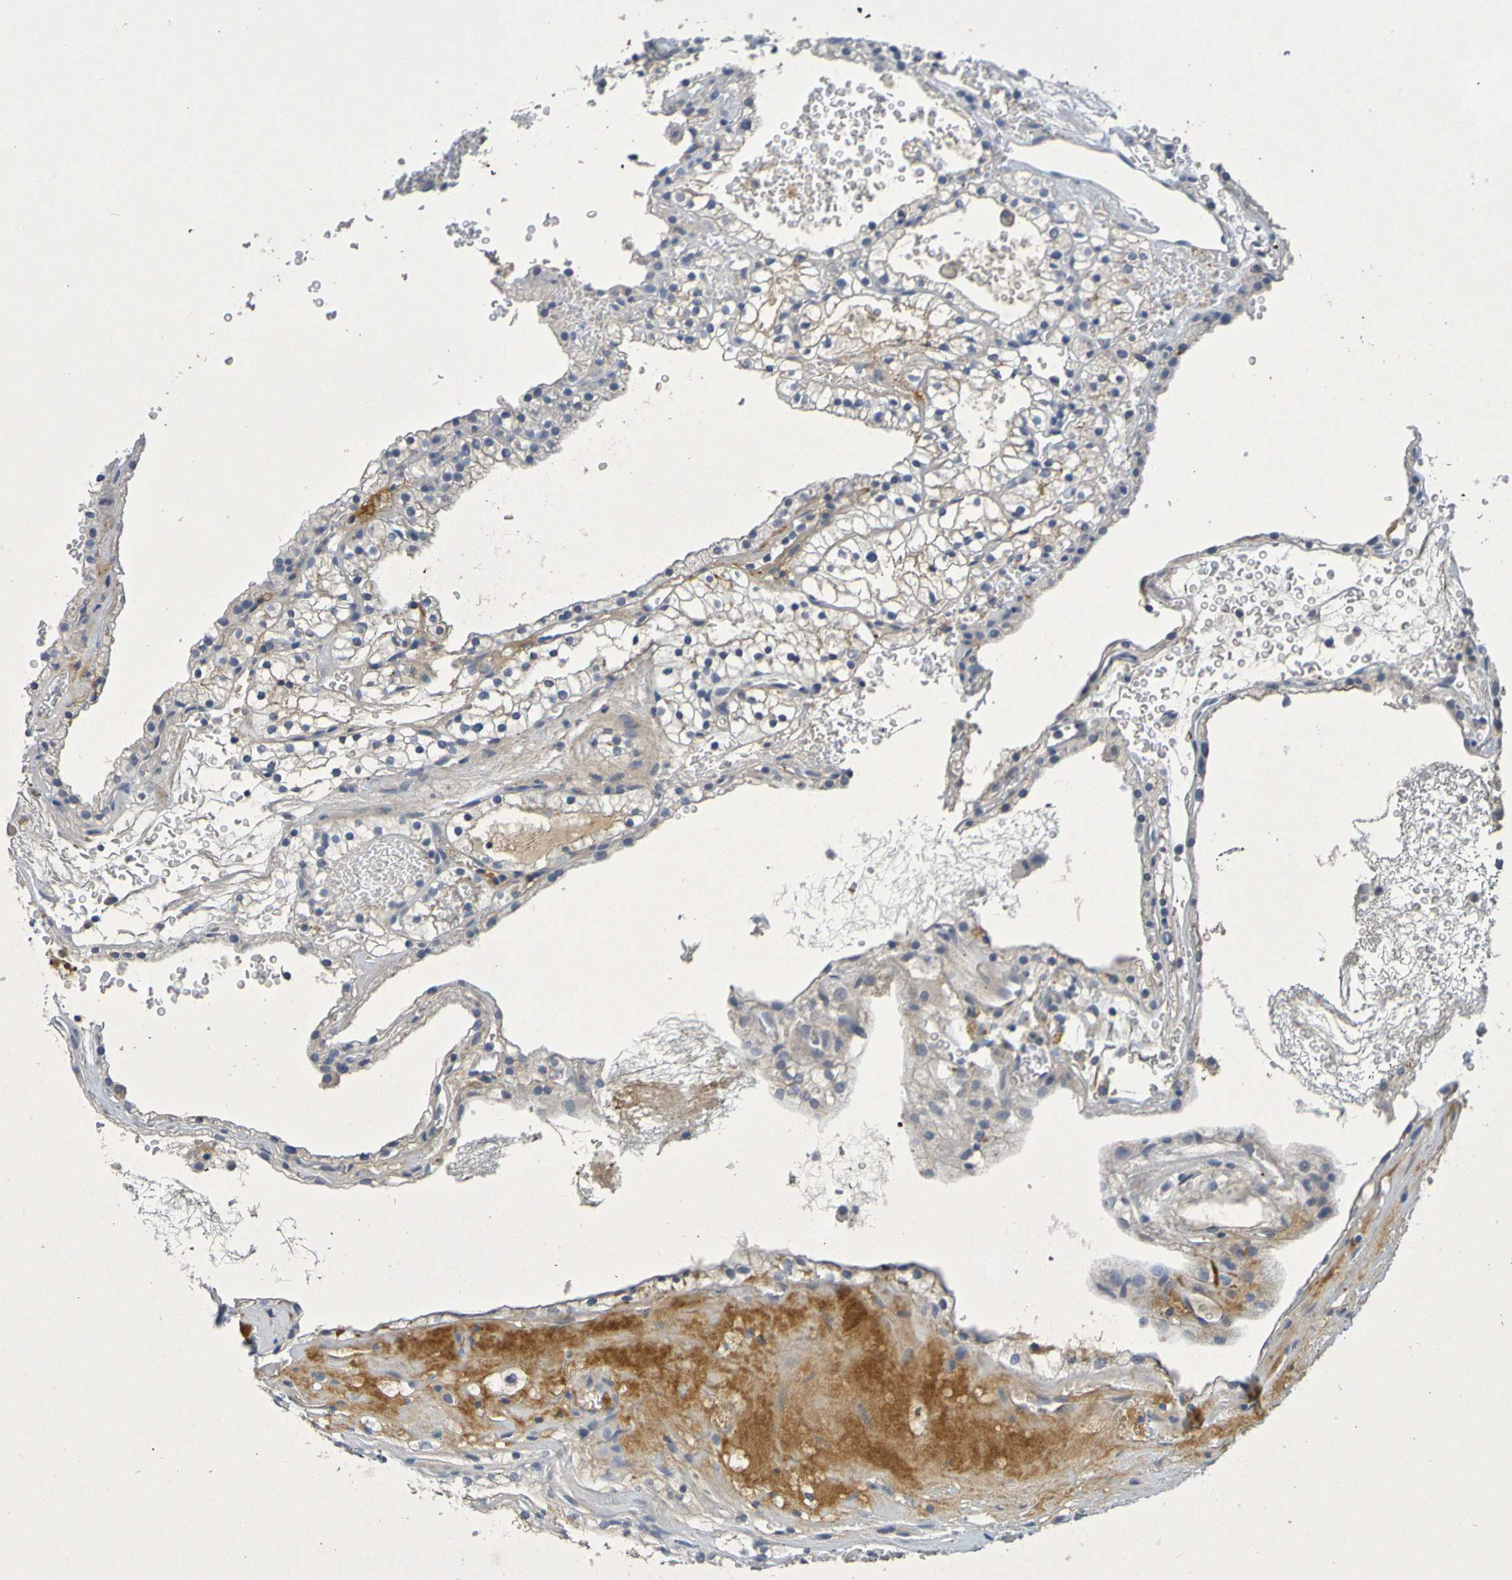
{"staining": {"intensity": "weak", "quantity": ">75%", "location": "cytoplasmic/membranous"}, "tissue": "renal cancer", "cell_type": "Tumor cells", "image_type": "cancer", "snomed": [{"axis": "morphology", "description": "Adenocarcinoma, NOS"}, {"axis": "topography", "description": "Kidney"}], "caption": "Immunohistochemical staining of human renal cancer (adenocarcinoma) exhibits low levels of weak cytoplasmic/membranous protein expression in about >75% of tumor cells.", "gene": "IL10", "patient": {"sex": "female", "age": 41}}